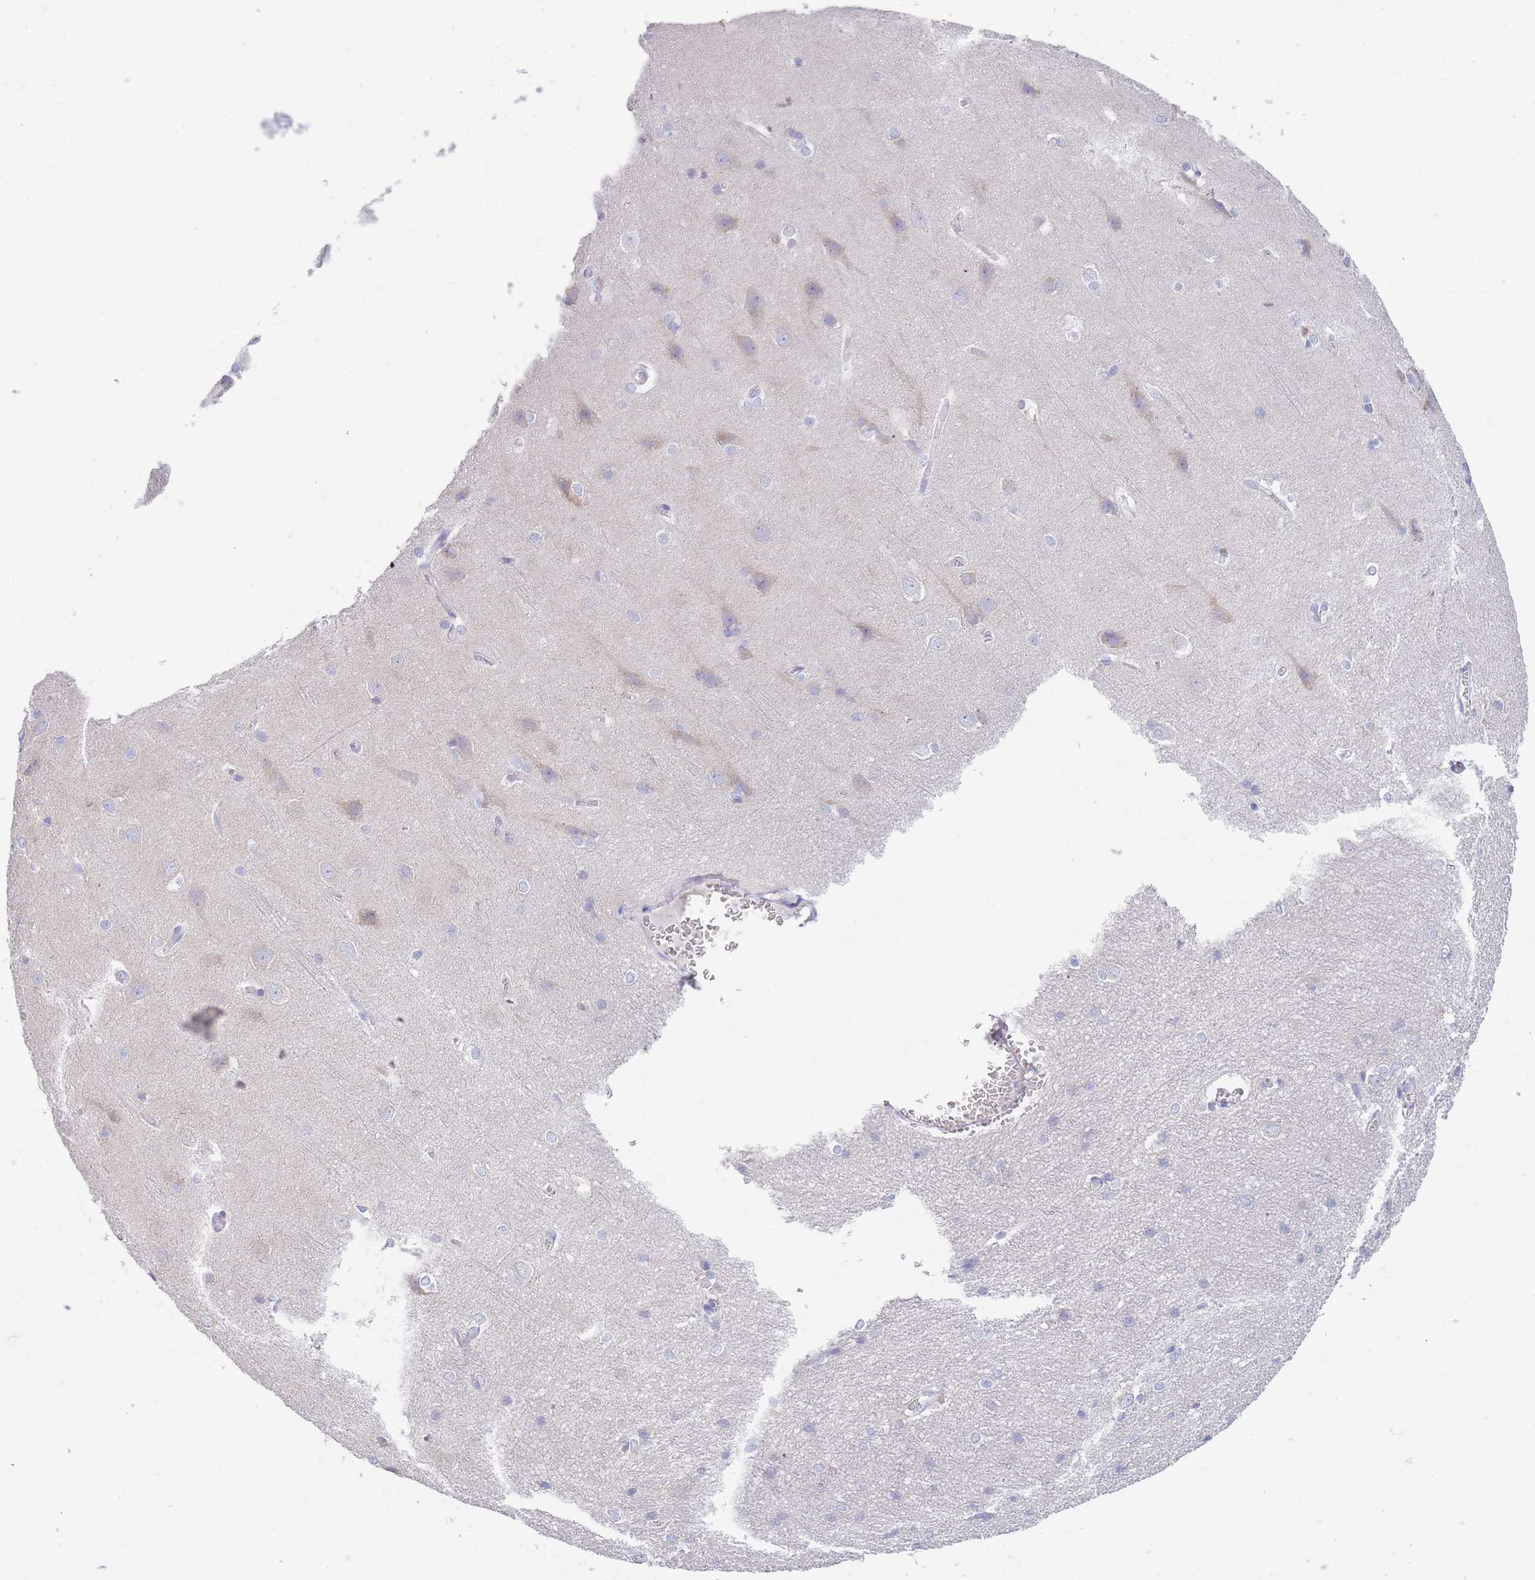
{"staining": {"intensity": "negative", "quantity": "none", "location": "none"}, "tissue": "cerebral cortex", "cell_type": "Endothelial cells", "image_type": "normal", "snomed": [{"axis": "morphology", "description": "Normal tissue, NOS"}, {"axis": "topography", "description": "Cerebral cortex"}], "caption": "Immunohistochemistry image of unremarkable human cerebral cortex stained for a protein (brown), which reveals no positivity in endothelial cells.", "gene": "CCDC149", "patient": {"sex": "male", "age": 37}}